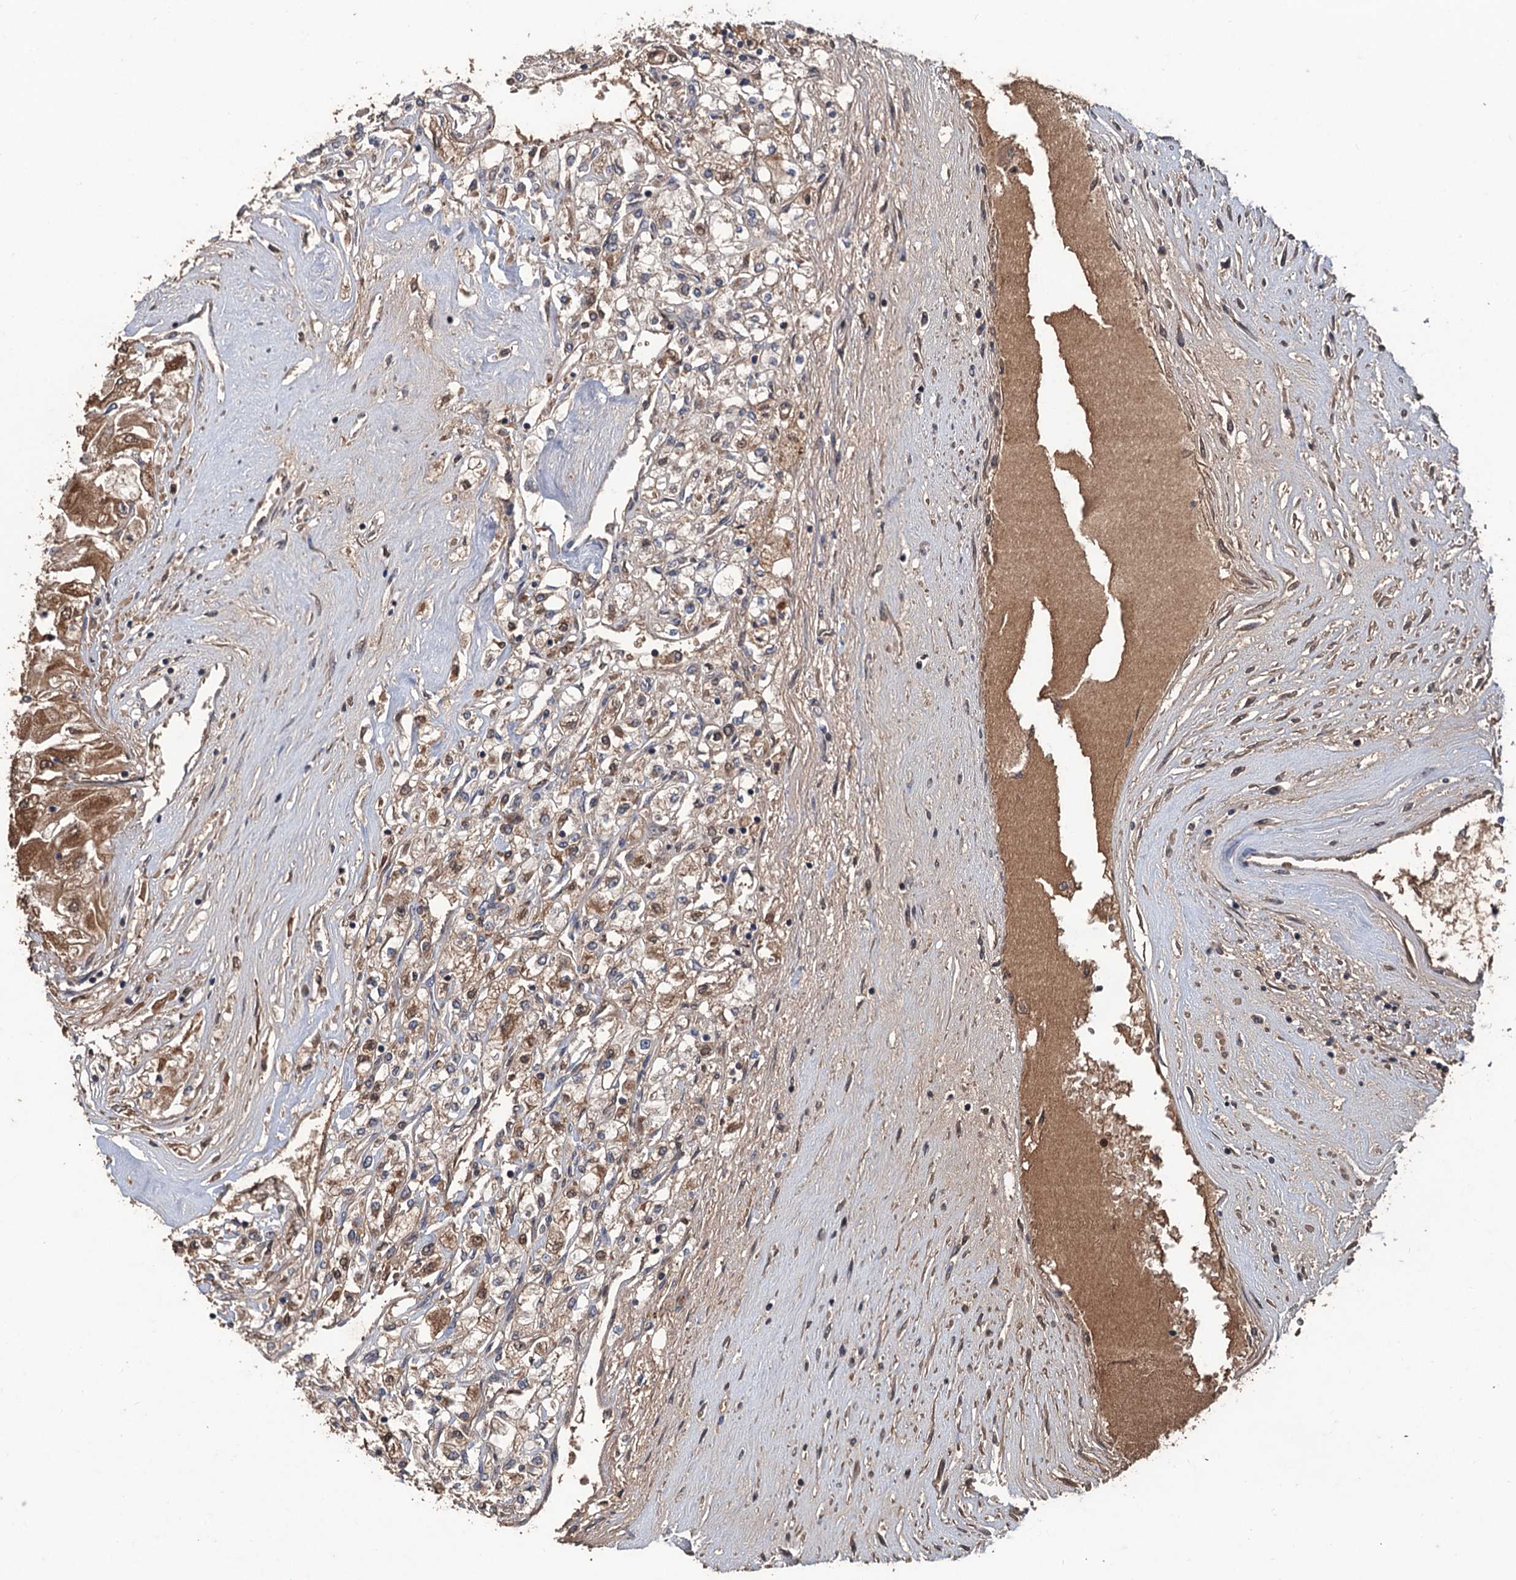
{"staining": {"intensity": "moderate", "quantity": "25%-75%", "location": "cytoplasmic/membranous,nuclear"}, "tissue": "renal cancer", "cell_type": "Tumor cells", "image_type": "cancer", "snomed": [{"axis": "morphology", "description": "Adenocarcinoma, NOS"}, {"axis": "topography", "description": "Kidney"}], "caption": "Immunohistochemical staining of human renal cancer (adenocarcinoma) displays medium levels of moderate cytoplasmic/membranous and nuclear expression in approximately 25%-75% of tumor cells.", "gene": "ZNF438", "patient": {"sex": "male", "age": 80}}